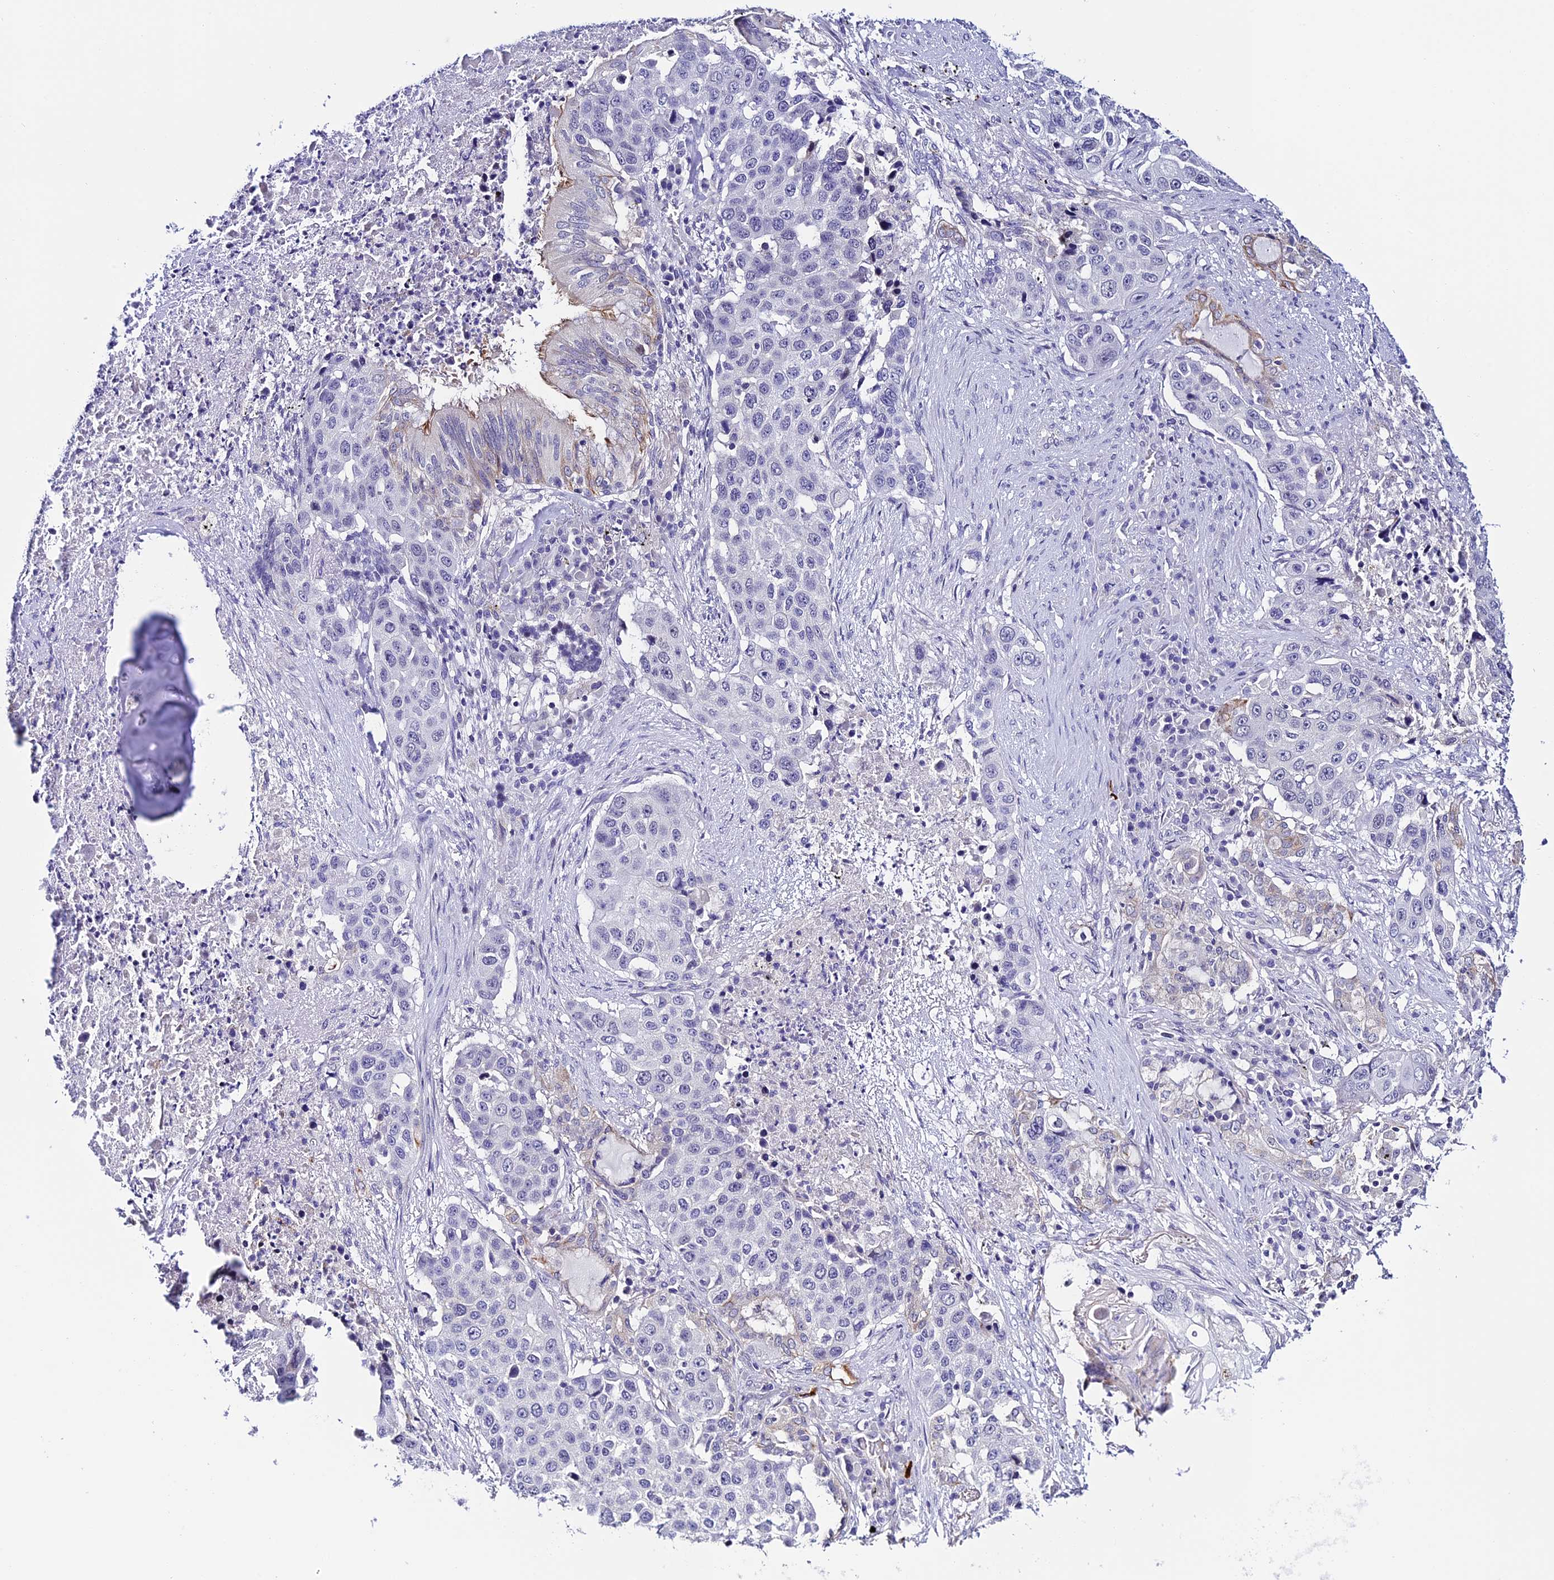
{"staining": {"intensity": "negative", "quantity": "none", "location": "none"}, "tissue": "lung cancer", "cell_type": "Tumor cells", "image_type": "cancer", "snomed": [{"axis": "morphology", "description": "Squamous cell carcinoma, NOS"}, {"axis": "topography", "description": "Lung"}], "caption": "Immunohistochemistry micrograph of squamous cell carcinoma (lung) stained for a protein (brown), which displays no positivity in tumor cells.", "gene": "RASGEF1B", "patient": {"sex": "female", "age": 63}}